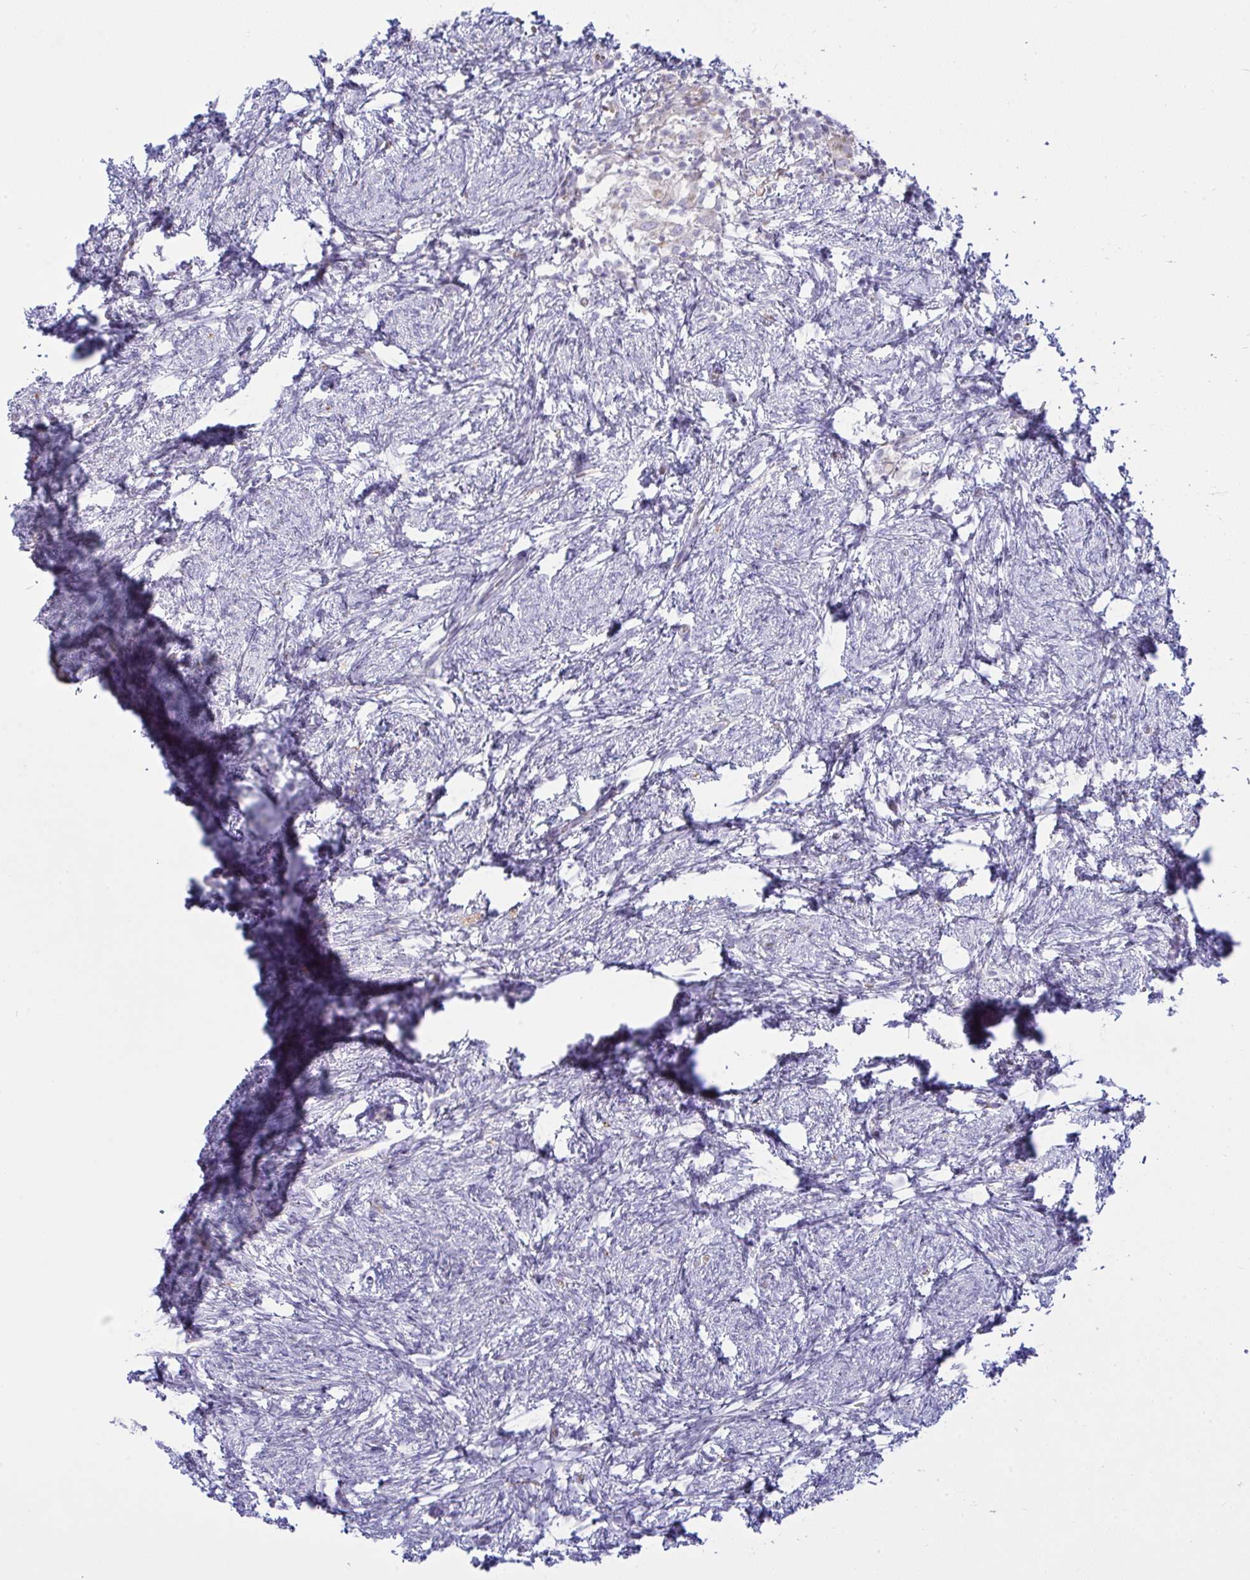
{"staining": {"intensity": "weak", "quantity": ">75%", "location": "cytoplasmic/membranous"}, "tissue": "ovary", "cell_type": "Follicle cells", "image_type": "normal", "snomed": [{"axis": "morphology", "description": "Normal tissue, NOS"}, {"axis": "topography", "description": "Ovary"}], "caption": "Immunohistochemistry staining of benign ovary, which reveals low levels of weak cytoplasmic/membranous positivity in about >75% of follicle cells indicating weak cytoplasmic/membranous protein expression. The staining was performed using DAB (brown) for protein detection and nuclei were counterstained in hematoxylin (blue).", "gene": "NTN1", "patient": {"sex": "female", "age": 41}}